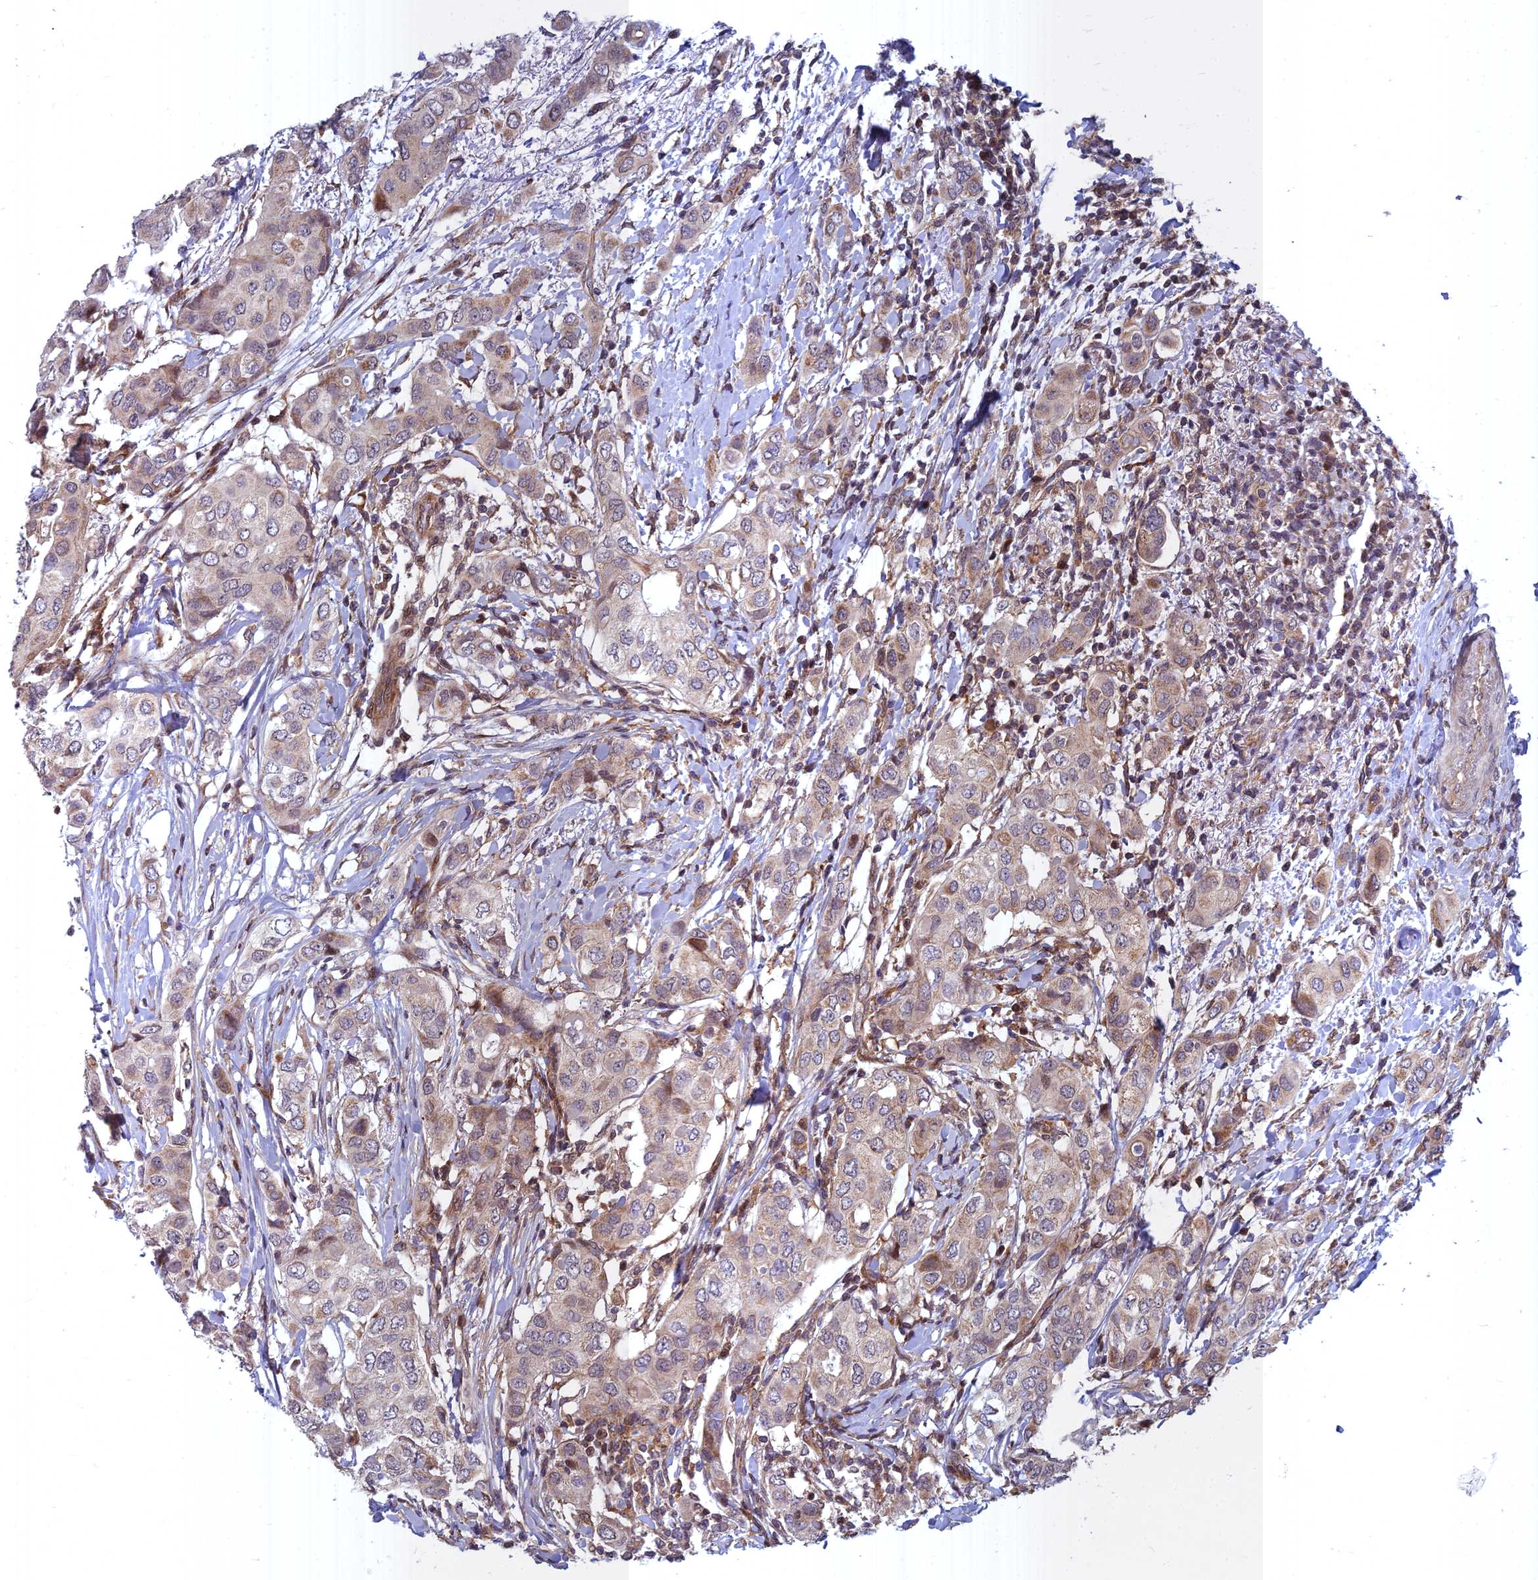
{"staining": {"intensity": "moderate", "quantity": "<25%", "location": "cytoplasmic/membranous"}, "tissue": "breast cancer", "cell_type": "Tumor cells", "image_type": "cancer", "snomed": [{"axis": "morphology", "description": "Lobular carcinoma"}, {"axis": "topography", "description": "Breast"}], "caption": "The image reveals staining of breast cancer (lobular carcinoma), revealing moderate cytoplasmic/membranous protein expression (brown color) within tumor cells.", "gene": "COMMD2", "patient": {"sex": "female", "age": 51}}